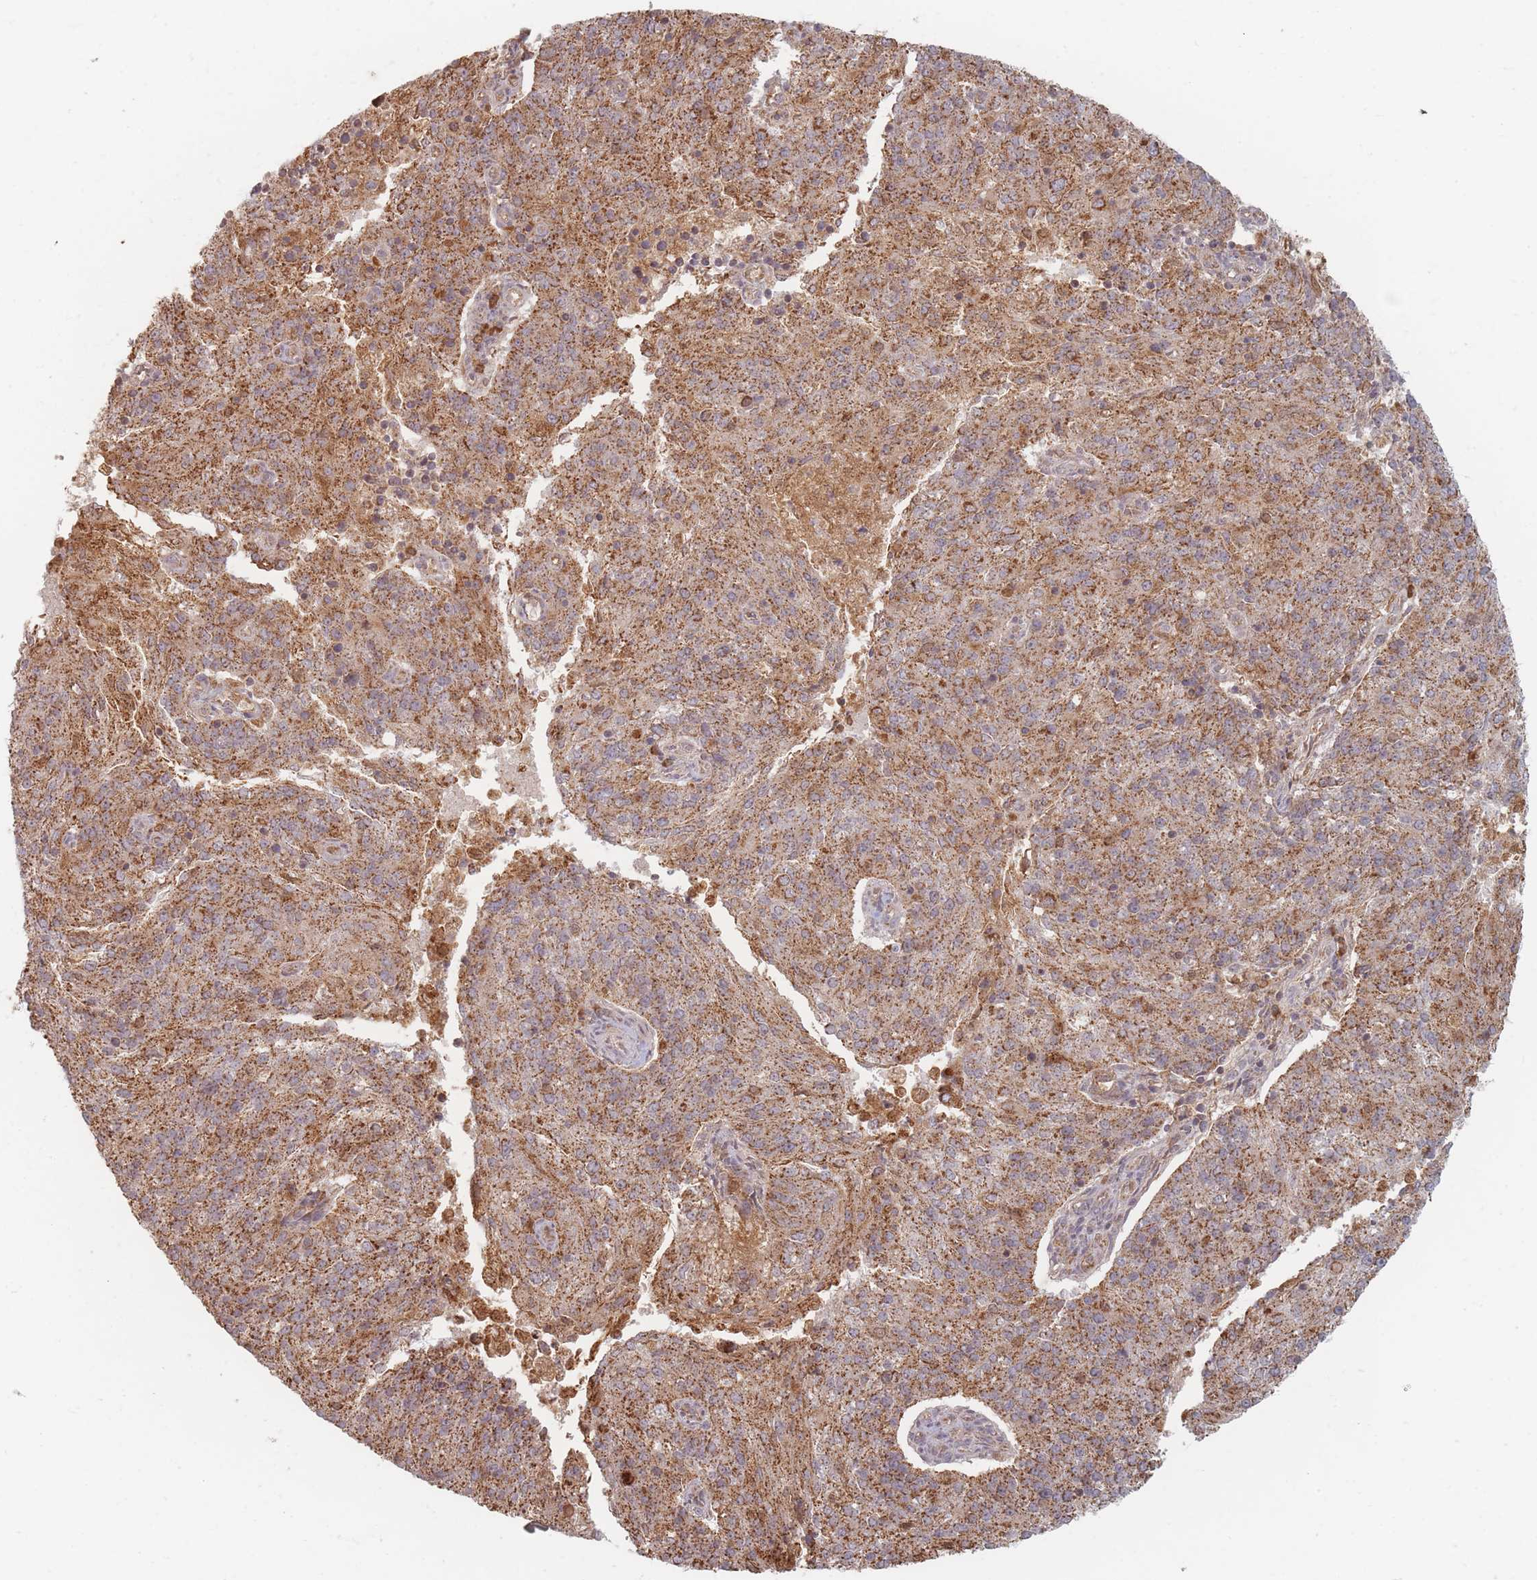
{"staining": {"intensity": "strong", "quantity": ">75%", "location": "cytoplasmic/membranous"}, "tissue": "endometrial cancer", "cell_type": "Tumor cells", "image_type": "cancer", "snomed": [{"axis": "morphology", "description": "Adenocarcinoma, NOS"}, {"axis": "topography", "description": "Endometrium"}], "caption": "Endometrial adenocarcinoma was stained to show a protein in brown. There is high levels of strong cytoplasmic/membranous expression in approximately >75% of tumor cells.", "gene": "OR2M4", "patient": {"sex": "female", "age": 82}}